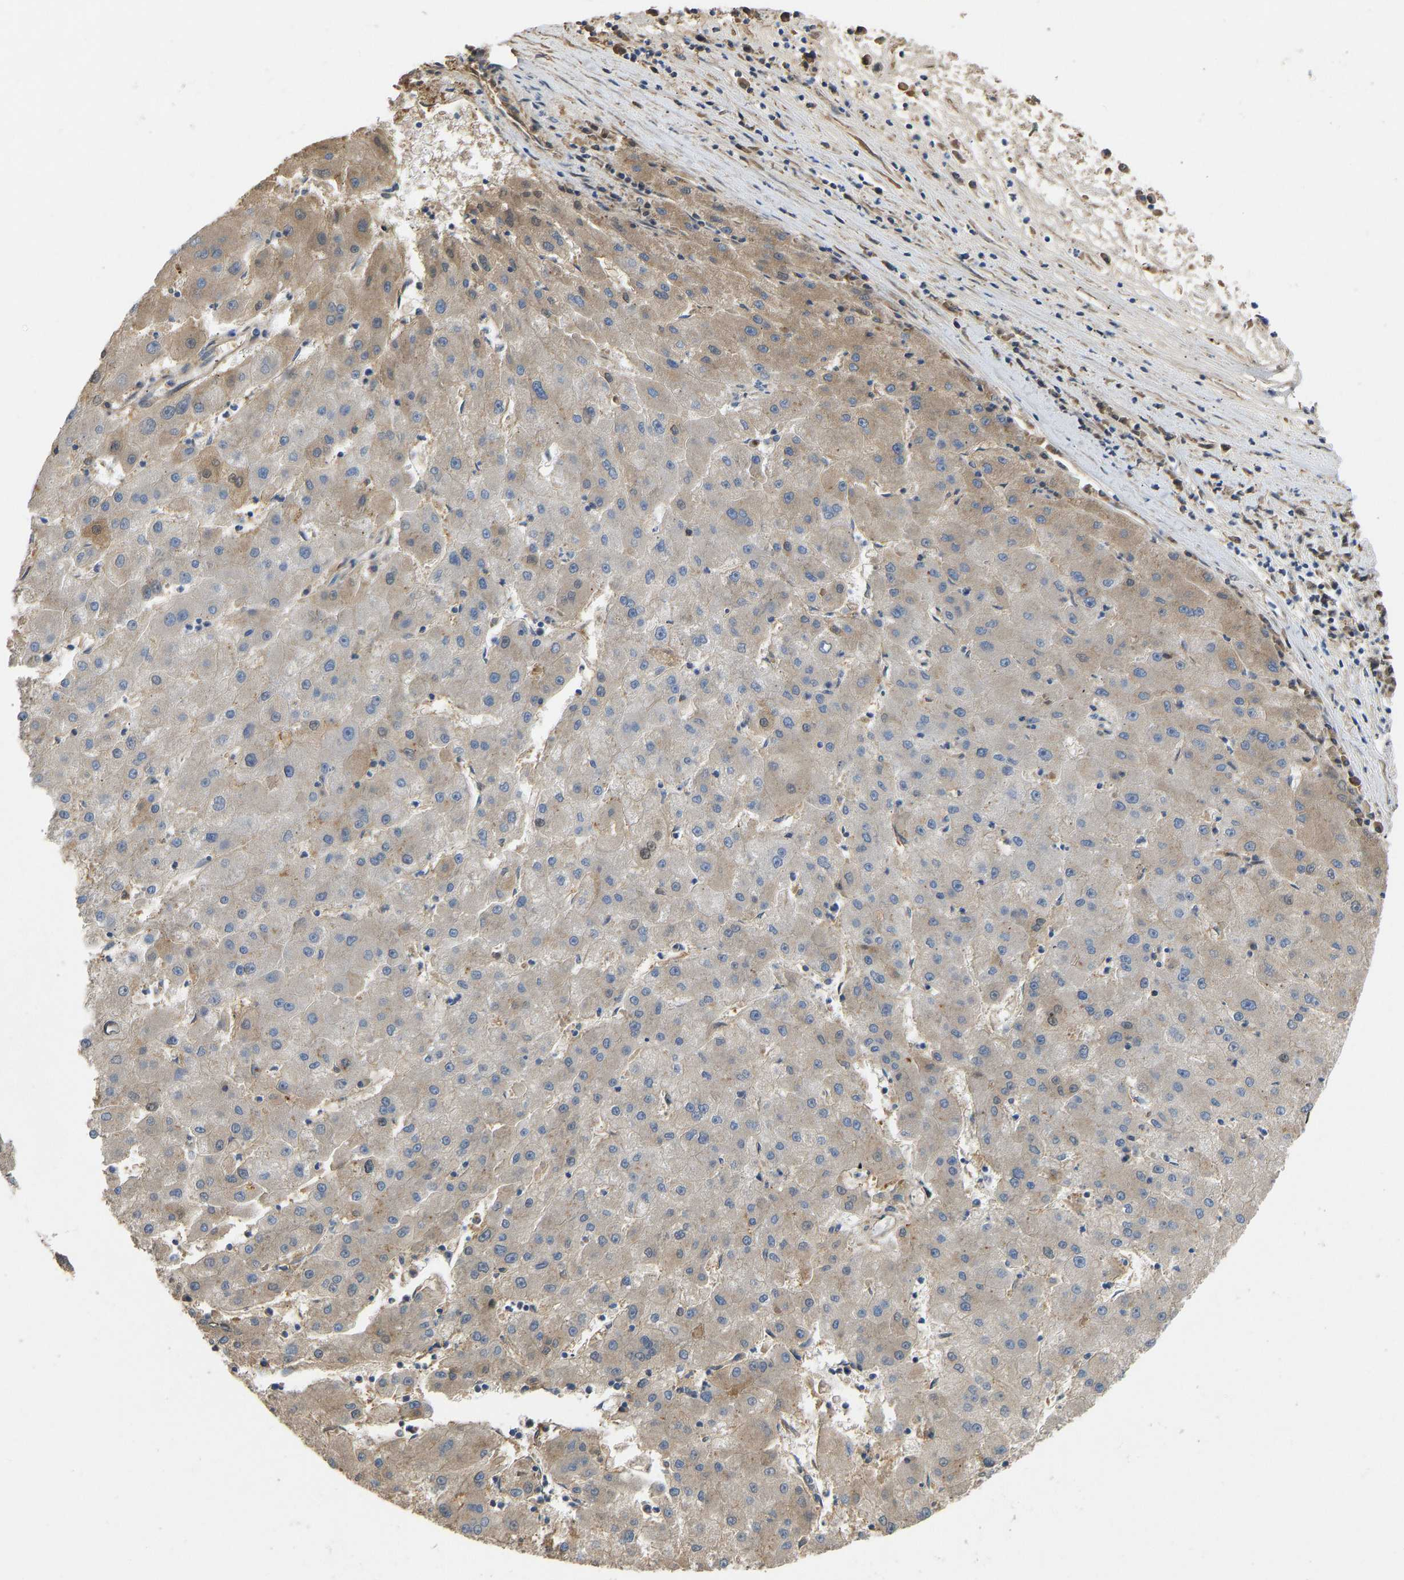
{"staining": {"intensity": "weak", "quantity": "25%-75%", "location": "cytoplasmic/membranous"}, "tissue": "liver cancer", "cell_type": "Tumor cells", "image_type": "cancer", "snomed": [{"axis": "morphology", "description": "Carcinoma, Hepatocellular, NOS"}, {"axis": "topography", "description": "Liver"}], "caption": "An immunohistochemistry histopathology image of neoplastic tissue is shown. Protein staining in brown highlights weak cytoplasmic/membranous positivity in liver hepatocellular carcinoma within tumor cells. The protein is shown in brown color, while the nuclei are stained blue.", "gene": "VCPKMT", "patient": {"sex": "male", "age": 72}}